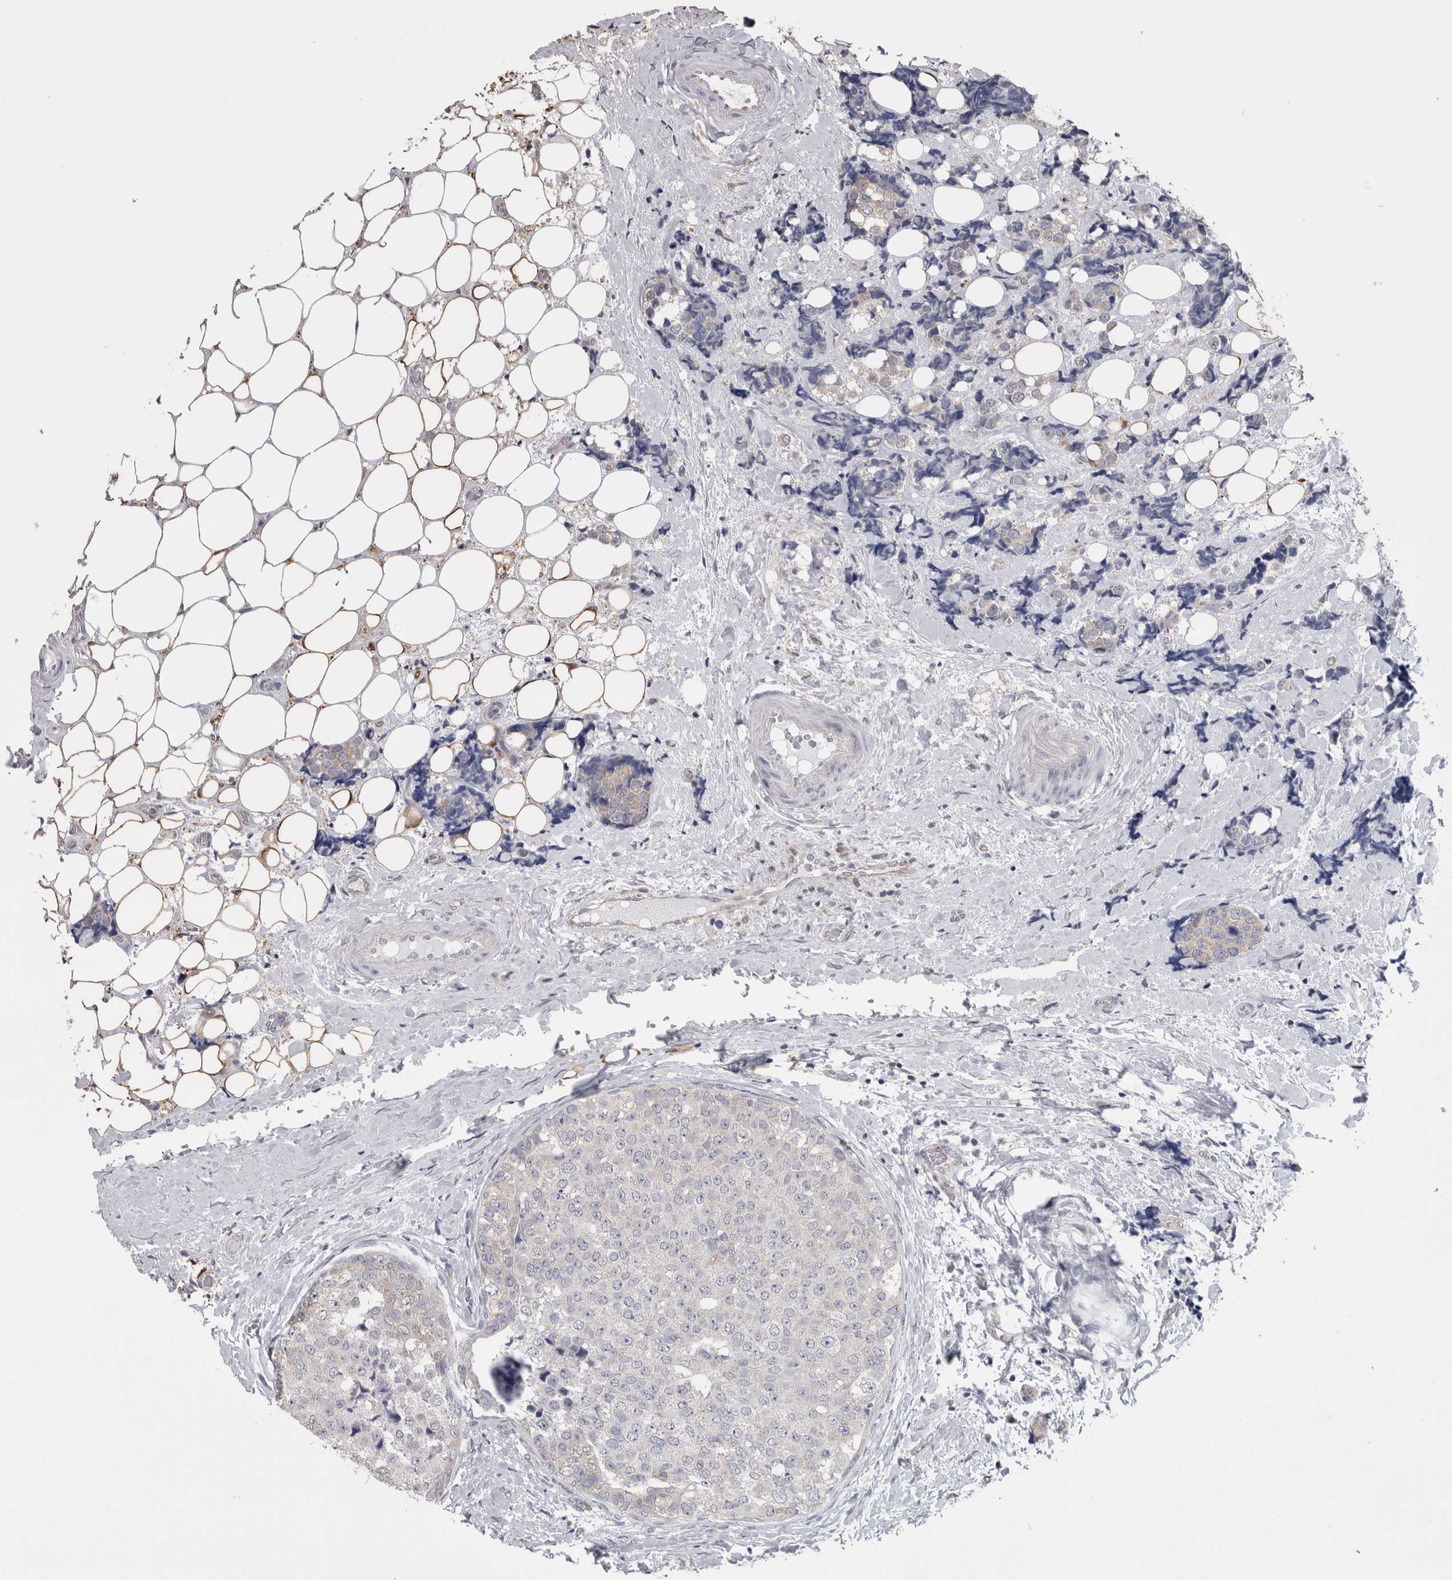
{"staining": {"intensity": "negative", "quantity": "none", "location": "none"}, "tissue": "breast cancer", "cell_type": "Tumor cells", "image_type": "cancer", "snomed": [{"axis": "morphology", "description": "Normal tissue, NOS"}, {"axis": "morphology", "description": "Duct carcinoma"}, {"axis": "topography", "description": "Breast"}], "caption": "DAB immunohistochemical staining of human breast cancer shows no significant positivity in tumor cells.", "gene": "DDX6", "patient": {"sex": "female", "age": 43}}